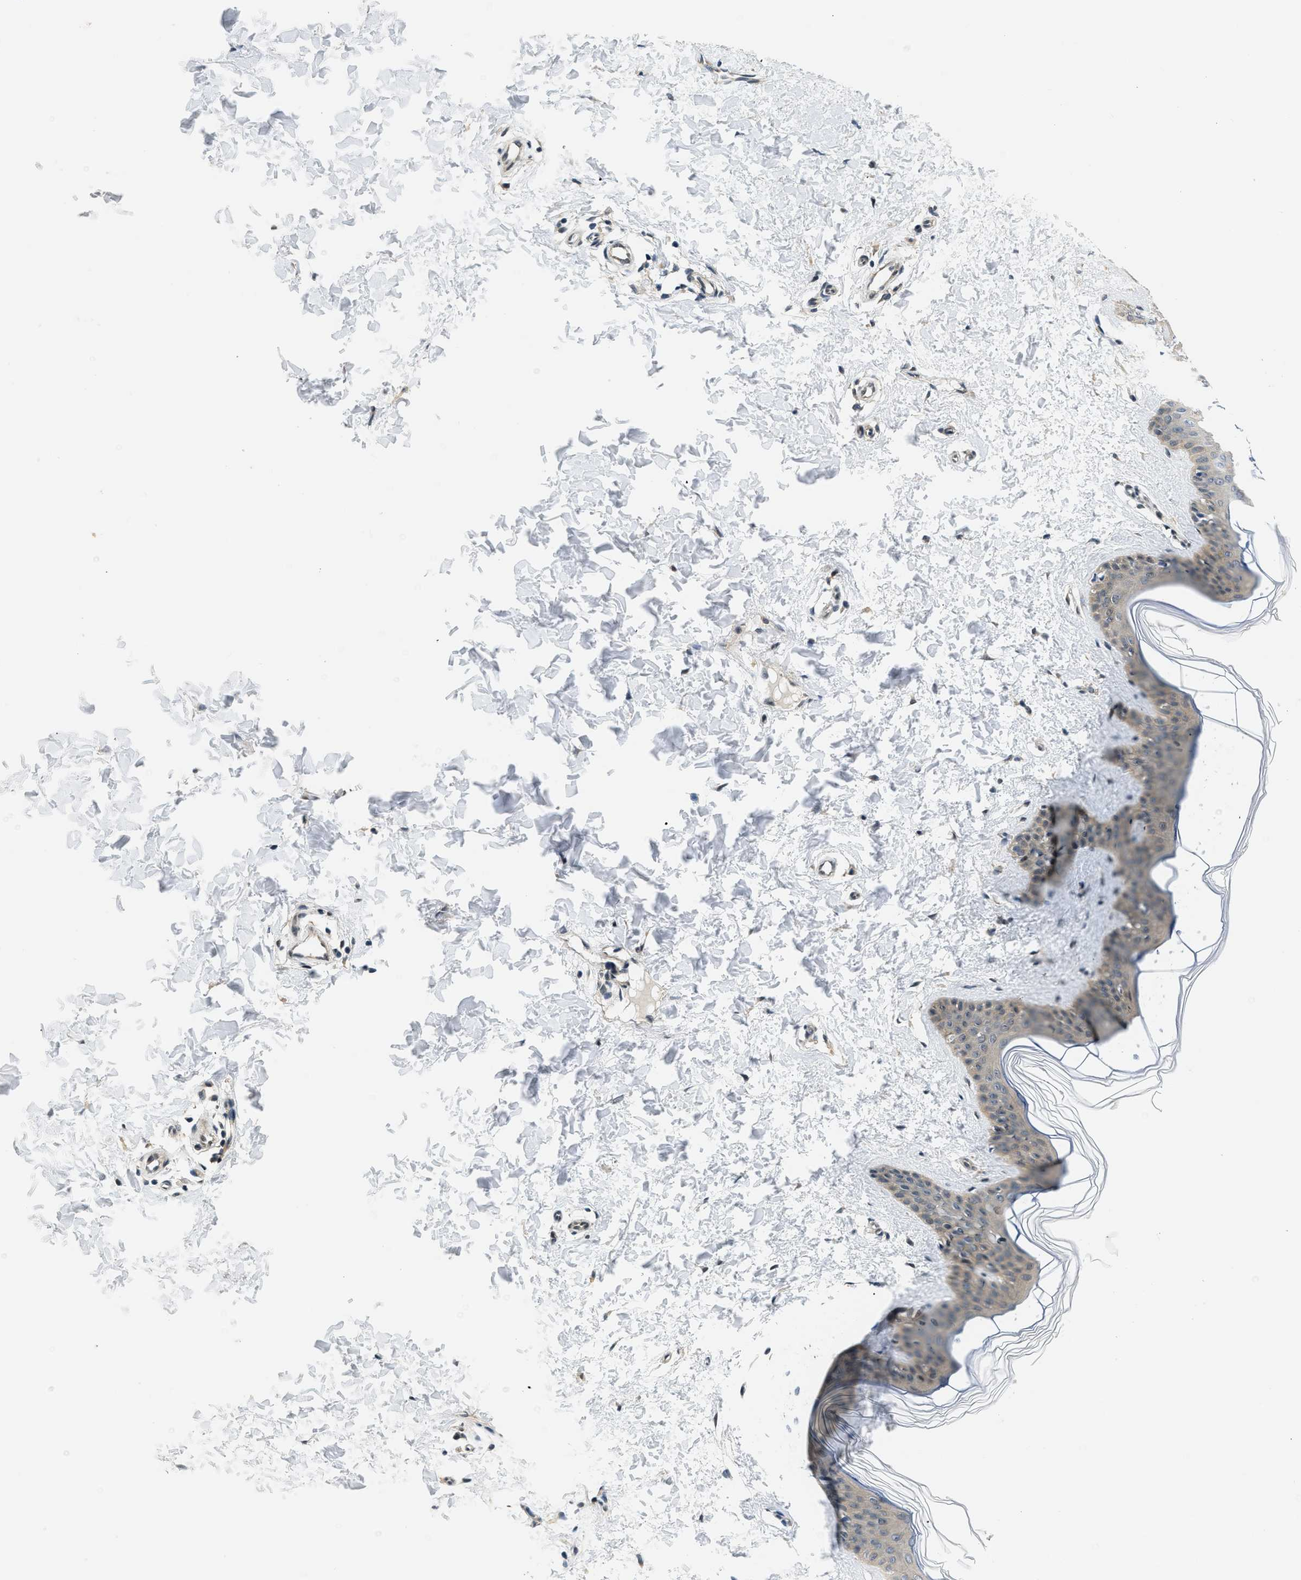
{"staining": {"intensity": "moderate", "quantity": ">75%", "location": "cytoplasmic/membranous"}, "tissue": "skin", "cell_type": "Fibroblasts", "image_type": "normal", "snomed": [{"axis": "morphology", "description": "Normal tissue, NOS"}, {"axis": "topography", "description": "Skin"}], "caption": "Approximately >75% of fibroblasts in normal human skin exhibit moderate cytoplasmic/membranous protein expression as visualized by brown immunohistochemical staining.", "gene": "SMAD4", "patient": {"sex": "female", "age": 17}}